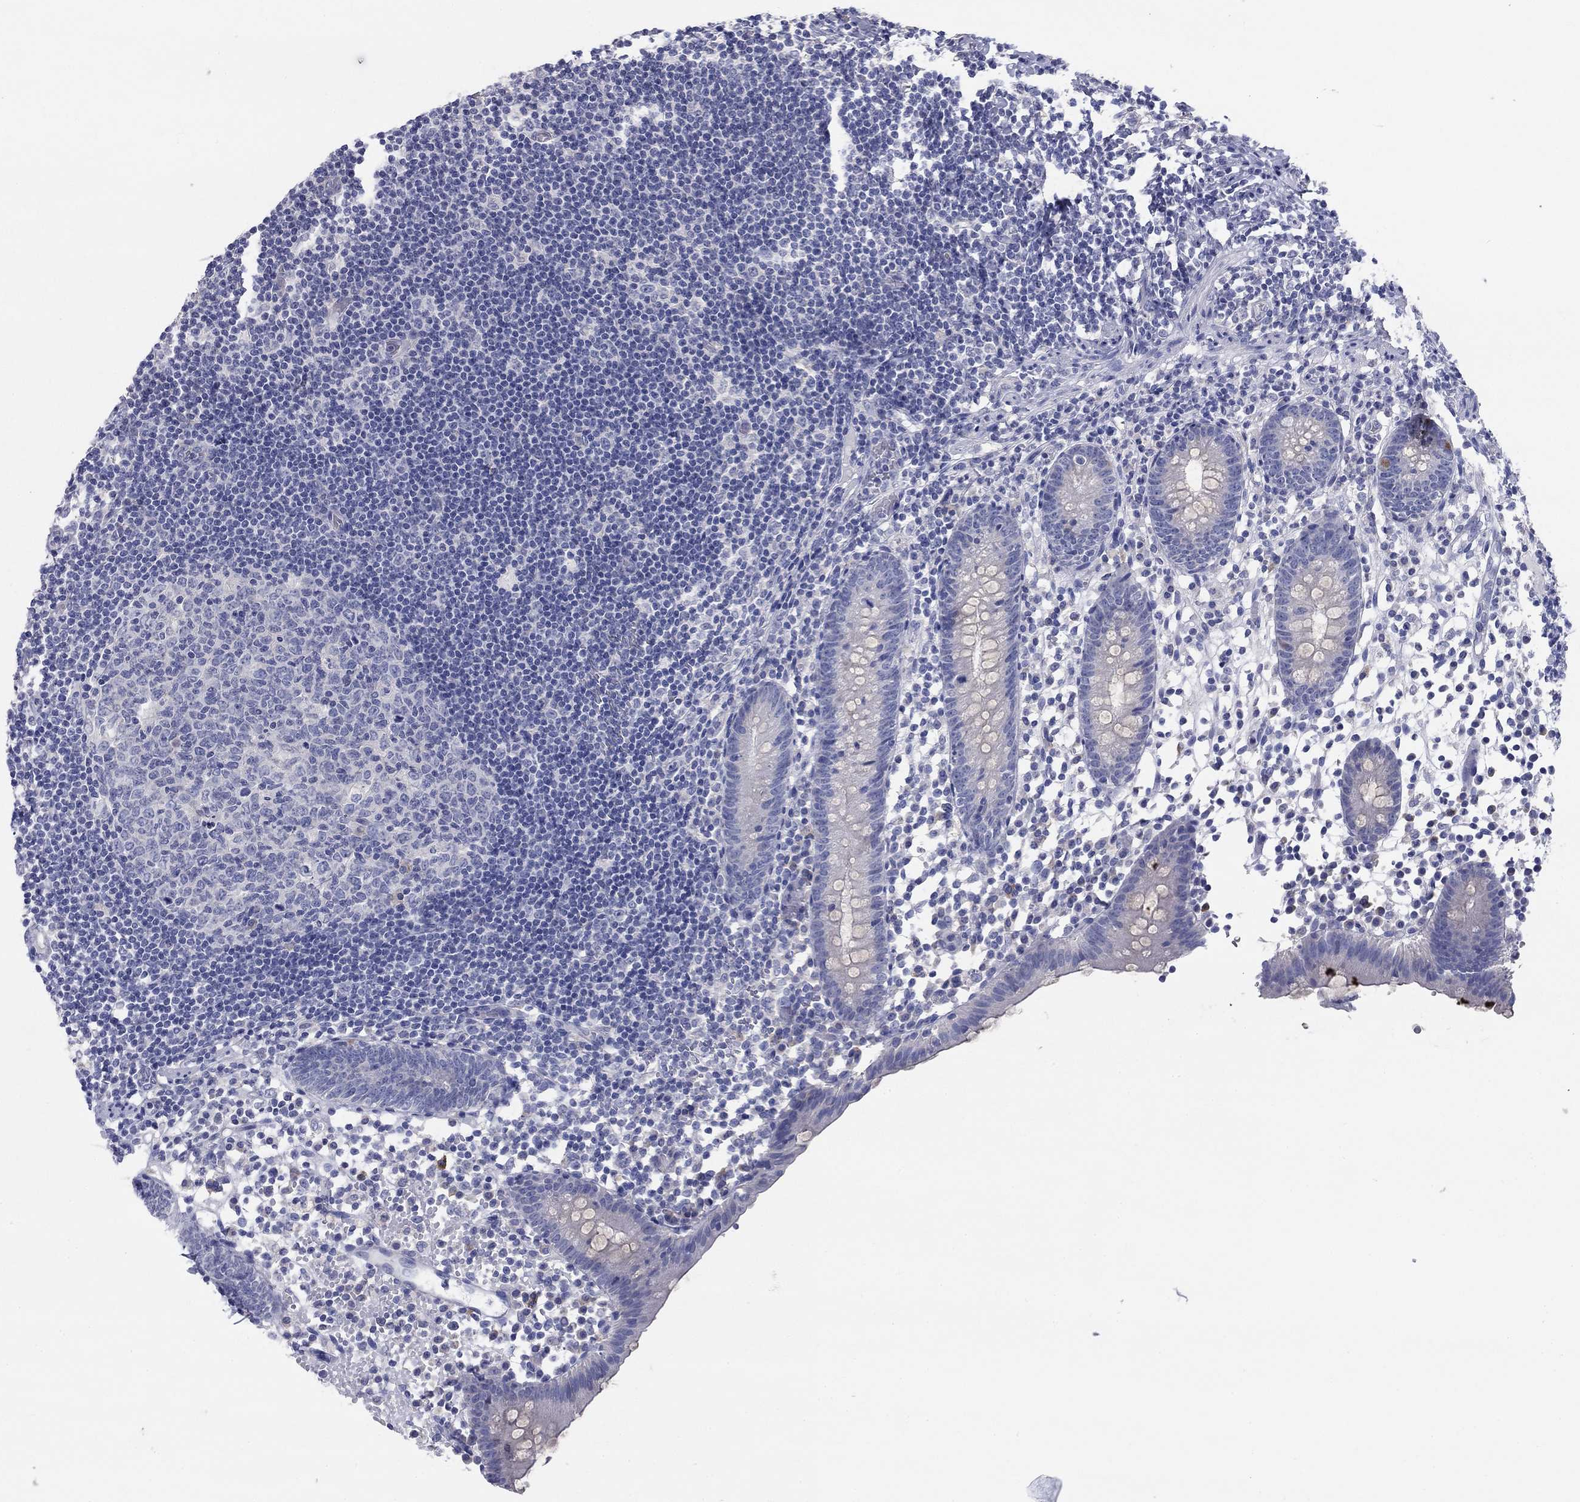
{"staining": {"intensity": "negative", "quantity": "none", "location": "none"}, "tissue": "appendix", "cell_type": "Glandular cells", "image_type": "normal", "snomed": [{"axis": "morphology", "description": "Normal tissue, NOS"}, {"axis": "topography", "description": "Appendix"}], "caption": "Immunohistochemistry (IHC) photomicrograph of normal appendix stained for a protein (brown), which displays no expression in glandular cells. (Immunohistochemistry (IHC), brightfield microscopy, high magnification).", "gene": "GRK7", "patient": {"sex": "female", "age": 40}}